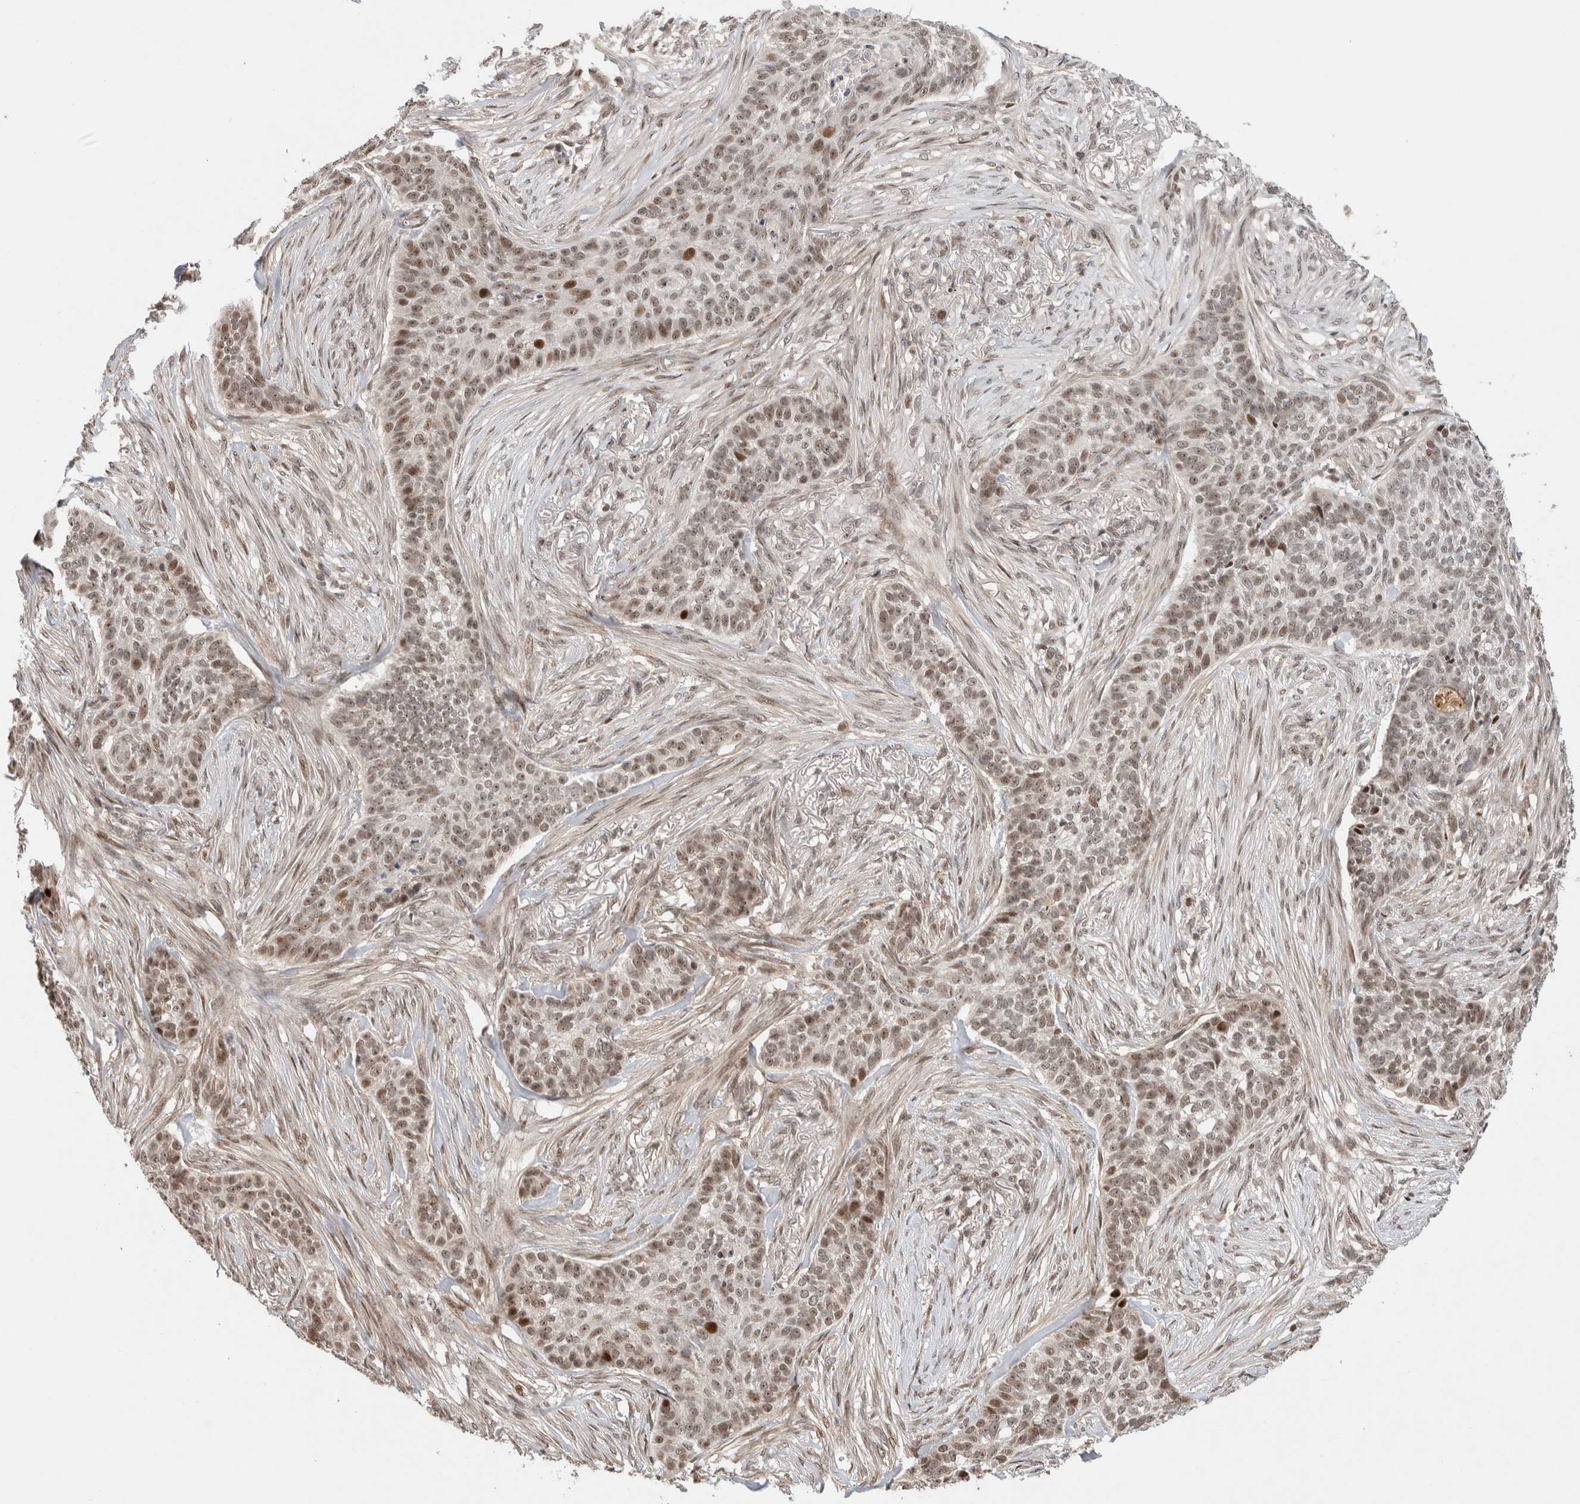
{"staining": {"intensity": "weak", "quantity": ">75%", "location": "nuclear"}, "tissue": "skin cancer", "cell_type": "Tumor cells", "image_type": "cancer", "snomed": [{"axis": "morphology", "description": "Basal cell carcinoma"}, {"axis": "topography", "description": "Skin"}], "caption": "Immunohistochemistry (IHC) staining of skin basal cell carcinoma, which exhibits low levels of weak nuclear expression in approximately >75% of tumor cells indicating weak nuclear protein staining. The staining was performed using DAB (brown) for protein detection and nuclei were counterstained in hematoxylin (blue).", "gene": "ZNF521", "patient": {"sex": "male", "age": 85}}